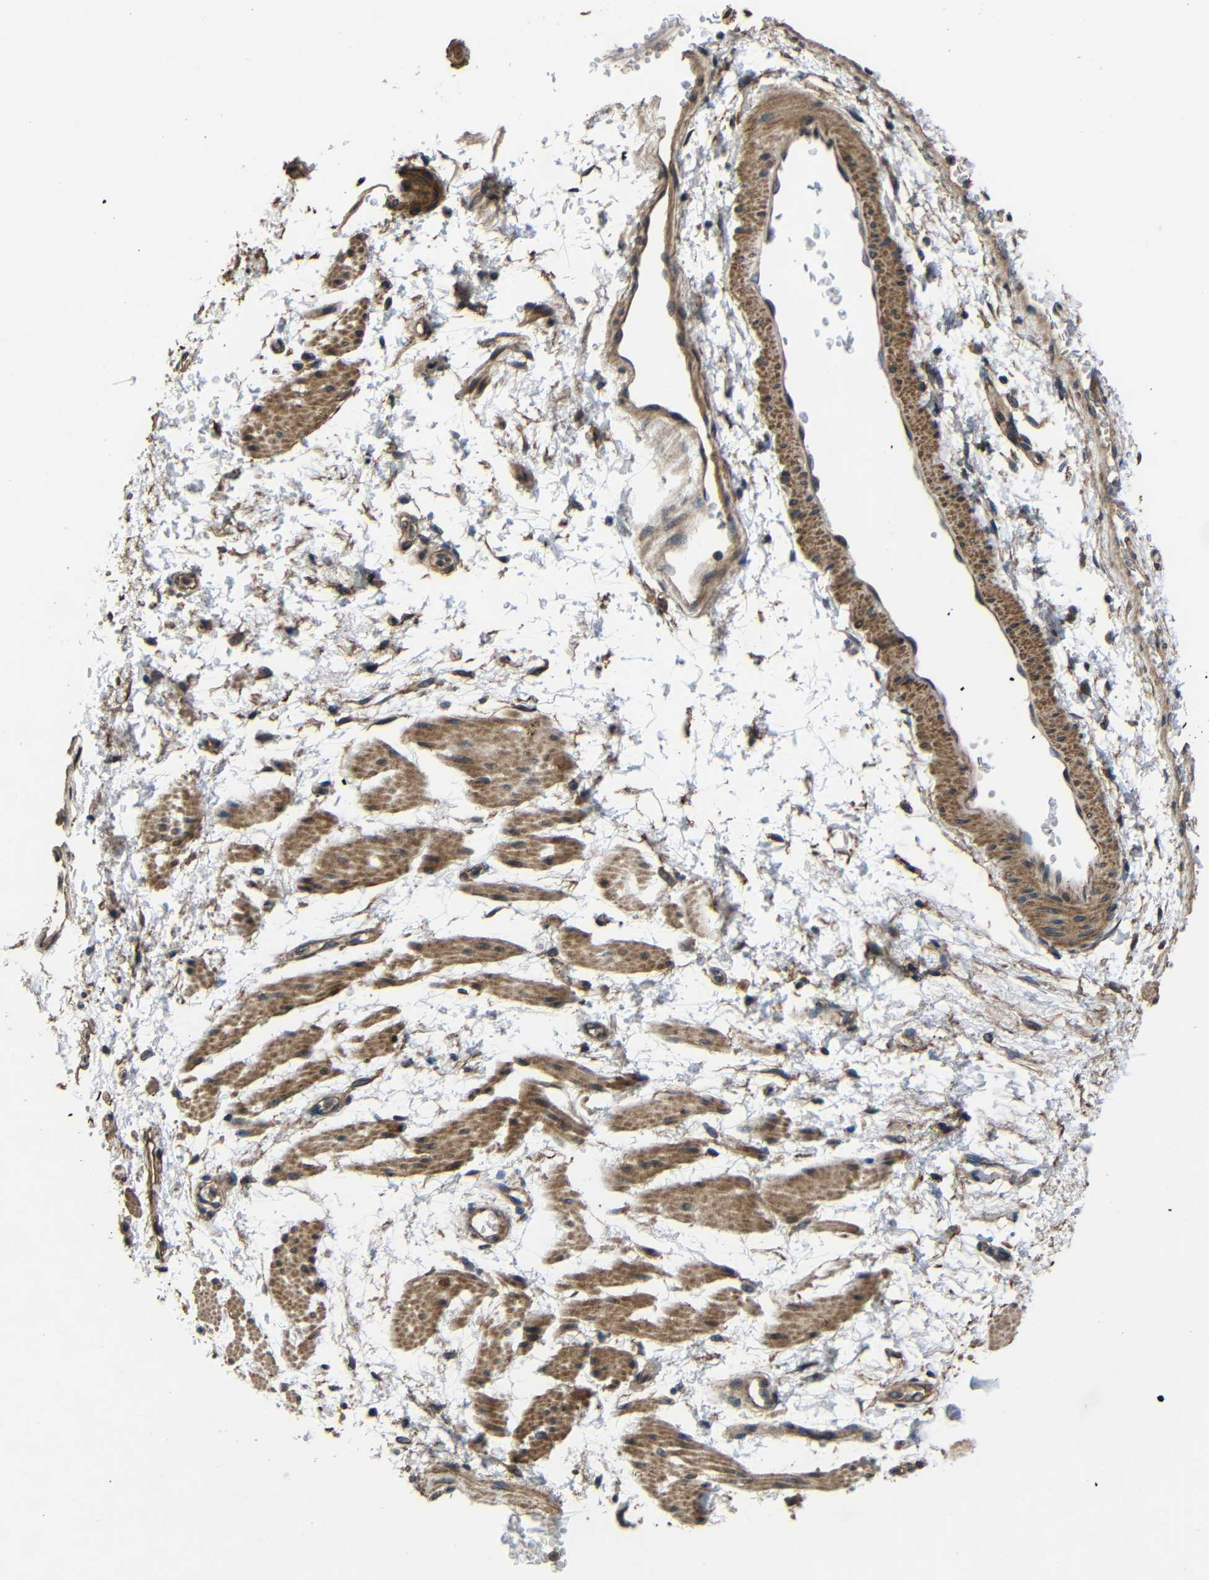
{"staining": {"intensity": "strong", "quantity": "25%-75%", "location": "cytoplasmic/membranous"}, "tissue": "esophagus", "cell_type": "Squamous epithelial cells", "image_type": "normal", "snomed": [{"axis": "morphology", "description": "Normal tissue, NOS"}, {"axis": "topography", "description": "Esophagus"}], "caption": "The histopathology image exhibits a brown stain indicating the presence of a protein in the cytoplasmic/membranous of squamous epithelial cells in esophagus. The protein of interest is shown in brown color, while the nuclei are stained blue.", "gene": "CHST9", "patient": {"sex": "male", "age": 54}}